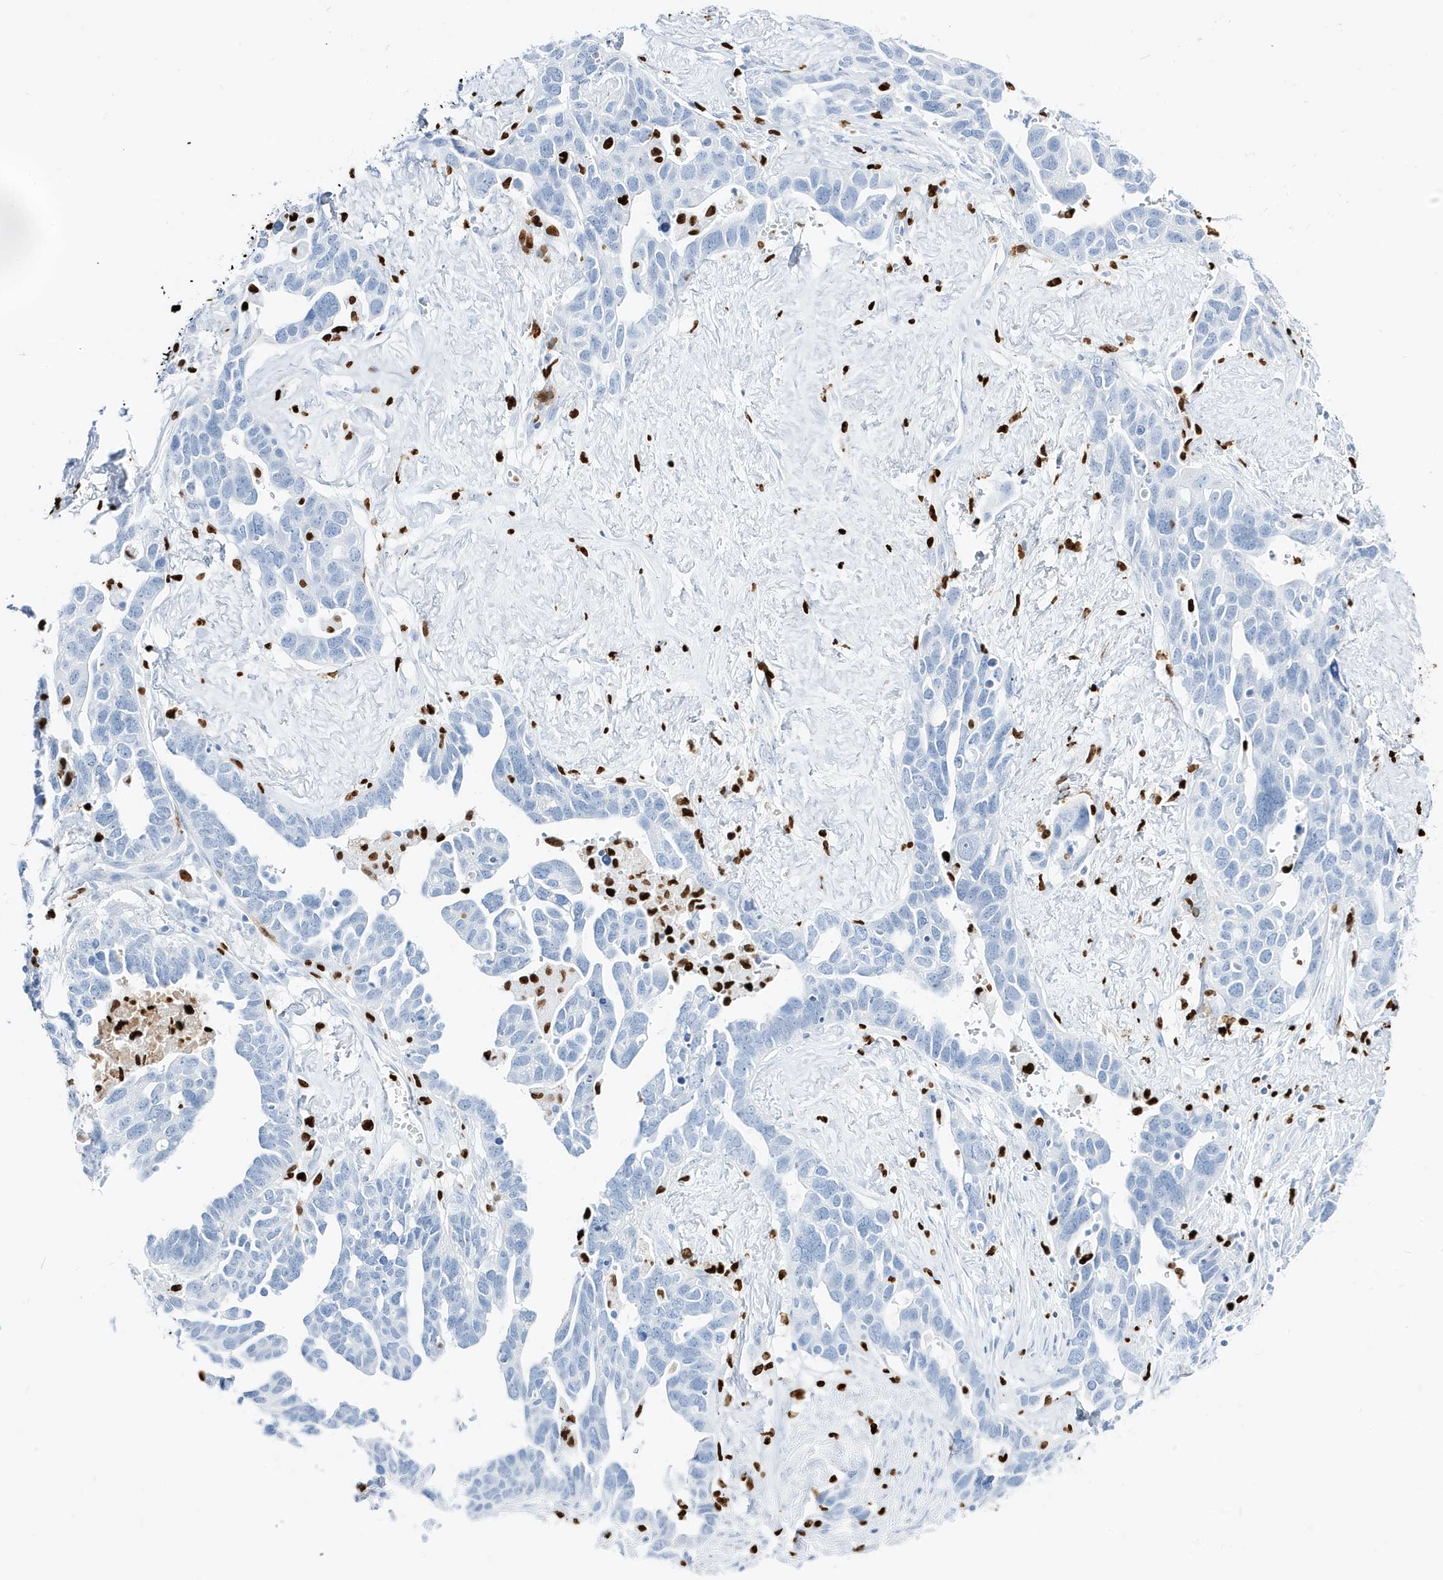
{"staining": {"intensity": "negative", "quantity": "none", "location": "none"}, "tissue": "ovarian cancer", "cell_type": "Tumor cells", "image_type": "cancer", "snomed": [{"axis": "morphology", "description": "Cystadenocarcinoma, serous, NOS"}, {"axis": "topography", "description": "Ovary"}], "caption": "A histopathology image of human ovarian serous cystadenocarcinoma is negative for staining in tumor cells.", "gene": "MNDA", "patient": {"sex": "female", "age": 54}}